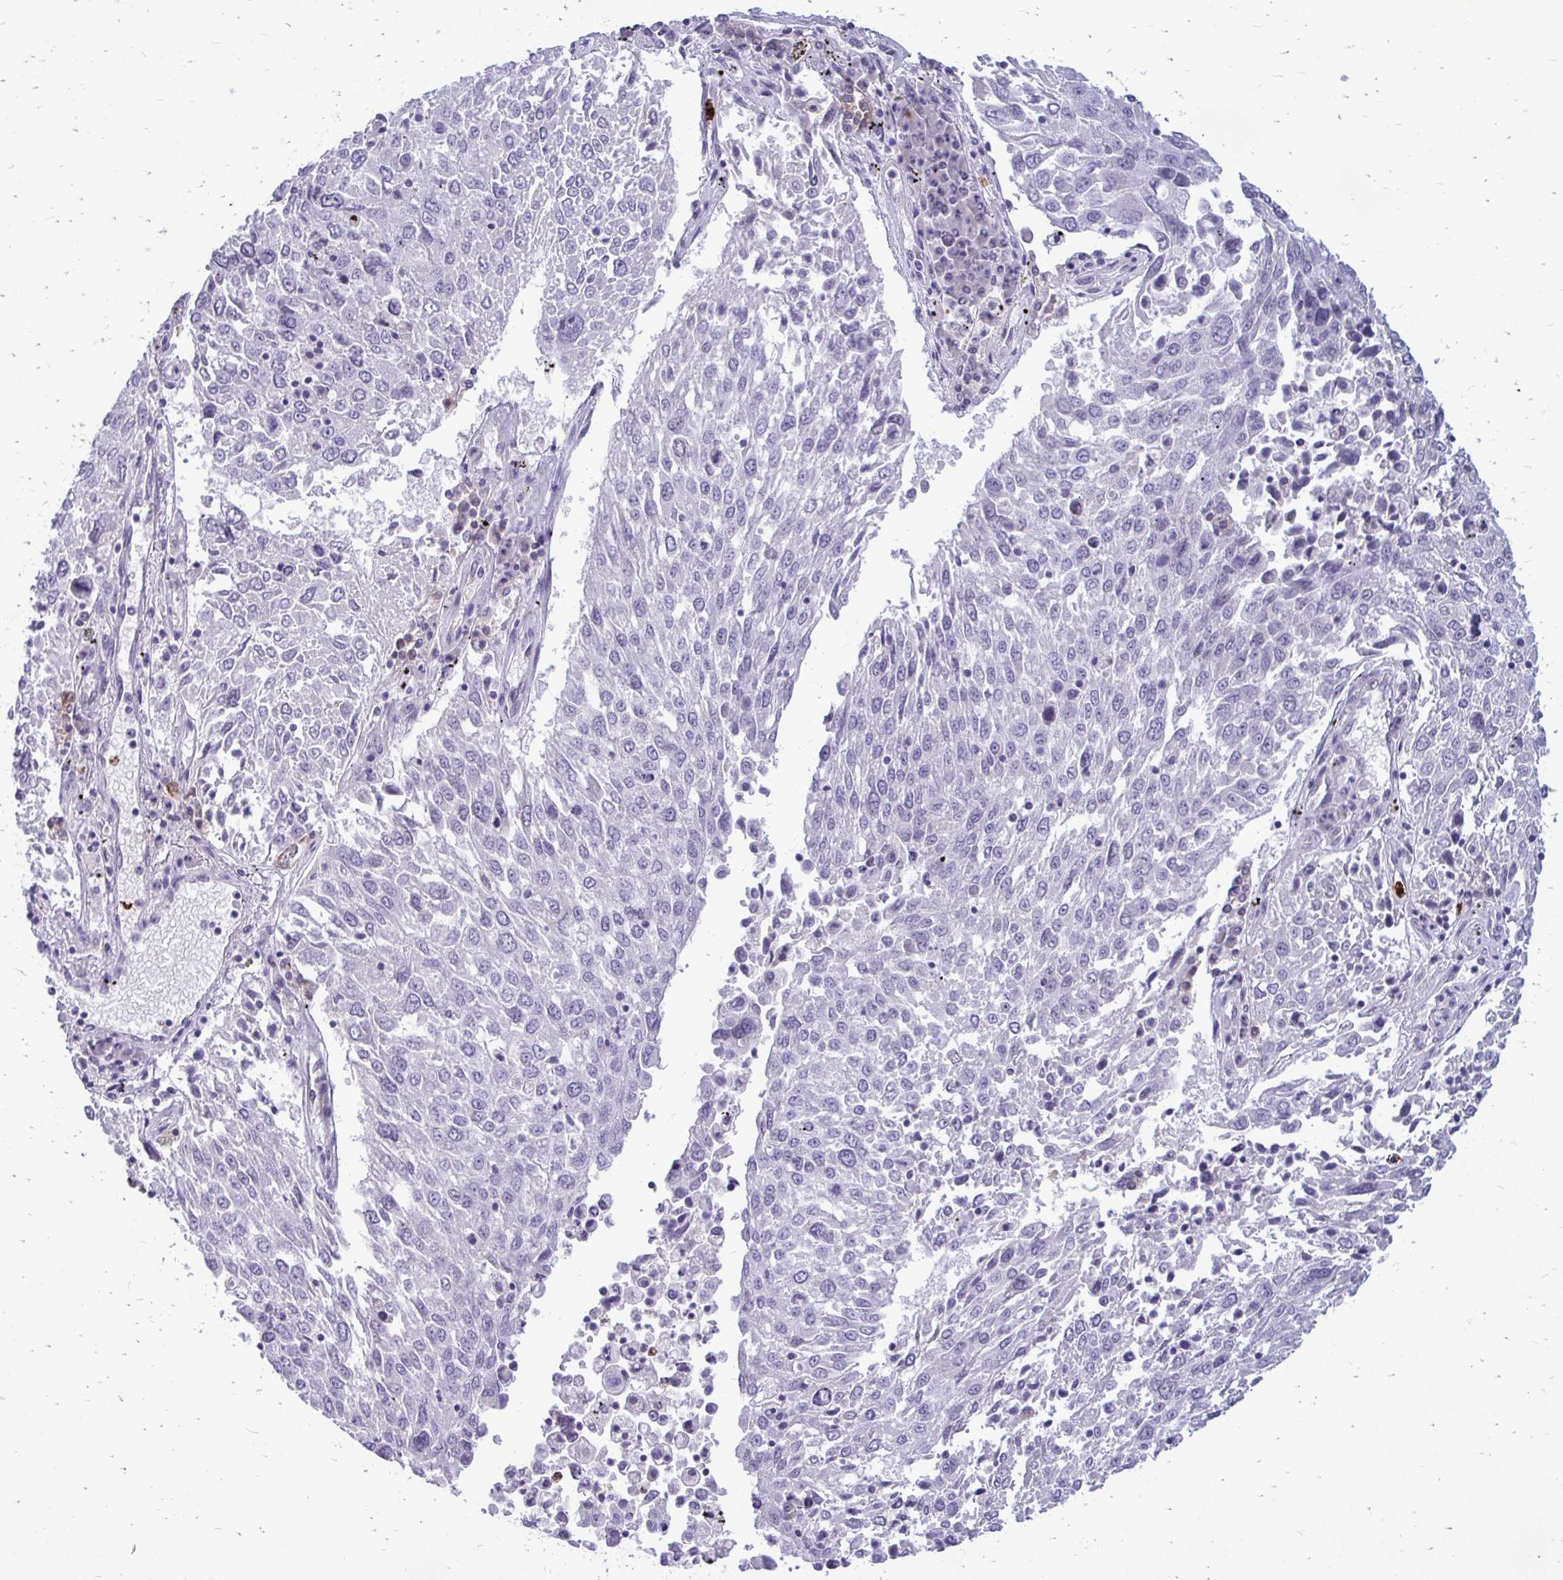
{"staining": {"intensity": "negative", "quantity": "none", "location": "none"}, "tissue": "lung cancer", "cell_type": "Tumor cells", "image_type": "cancer", "snomed": [{"axis": "morphology", "description": "Squamous cell carcinoma, NOS"}, {"axis": "topography", "description": "Lung"}], "caption": "DAB (3,3'-diaminobenzidine) immunohistochemical staining of lung cancer reveals no significant staining in tumor cells. Brightfield microscopy of IHC stained with DAB (brown) and hematoxylin (blue), captured at high magnification.", "gene": "ACSL5", "patient": {"sex": "male", "age": 65}}